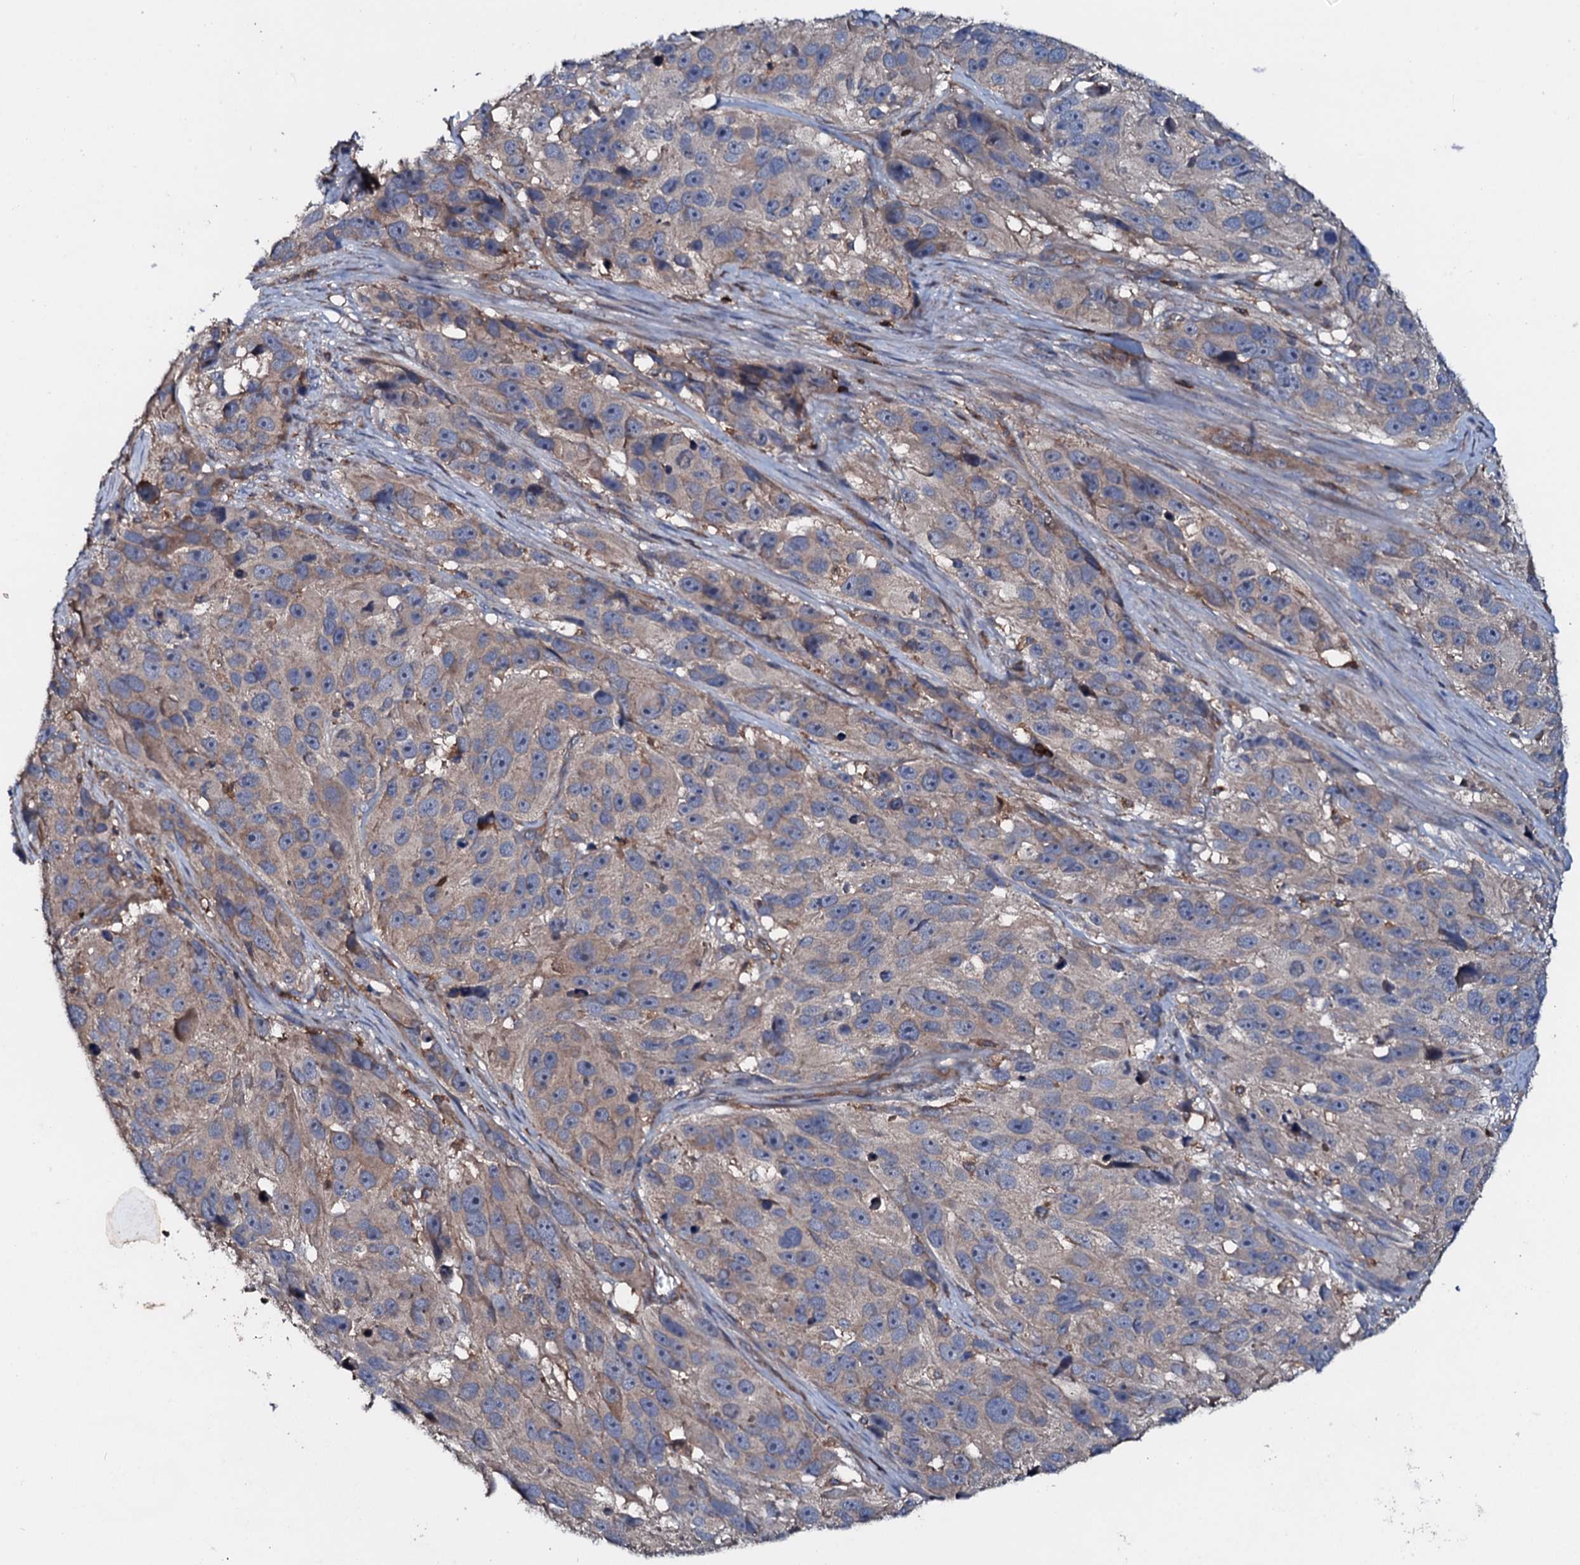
{"staining": {"intensity": "weak", "quantity": "25%-75%", "location": "cytoplasmic/membranous"}, "tissue": "melanoma", "cell_type": "Tumor cells", "image_type": "cancer", "snomed": [{"axis": "morphology", "description": "Malignant melanoma, NOS"}, {"axis": "topography", "description": "Skin"}], "caption": "Human malignant melanoma stained for a protein (brown) demonstrates weak cytoplasmic/membranous positive positivity in approximately 25%-75% of tumor cells.", "gene": "GRK2", "patient": {"sex": "male", "age": 84}}